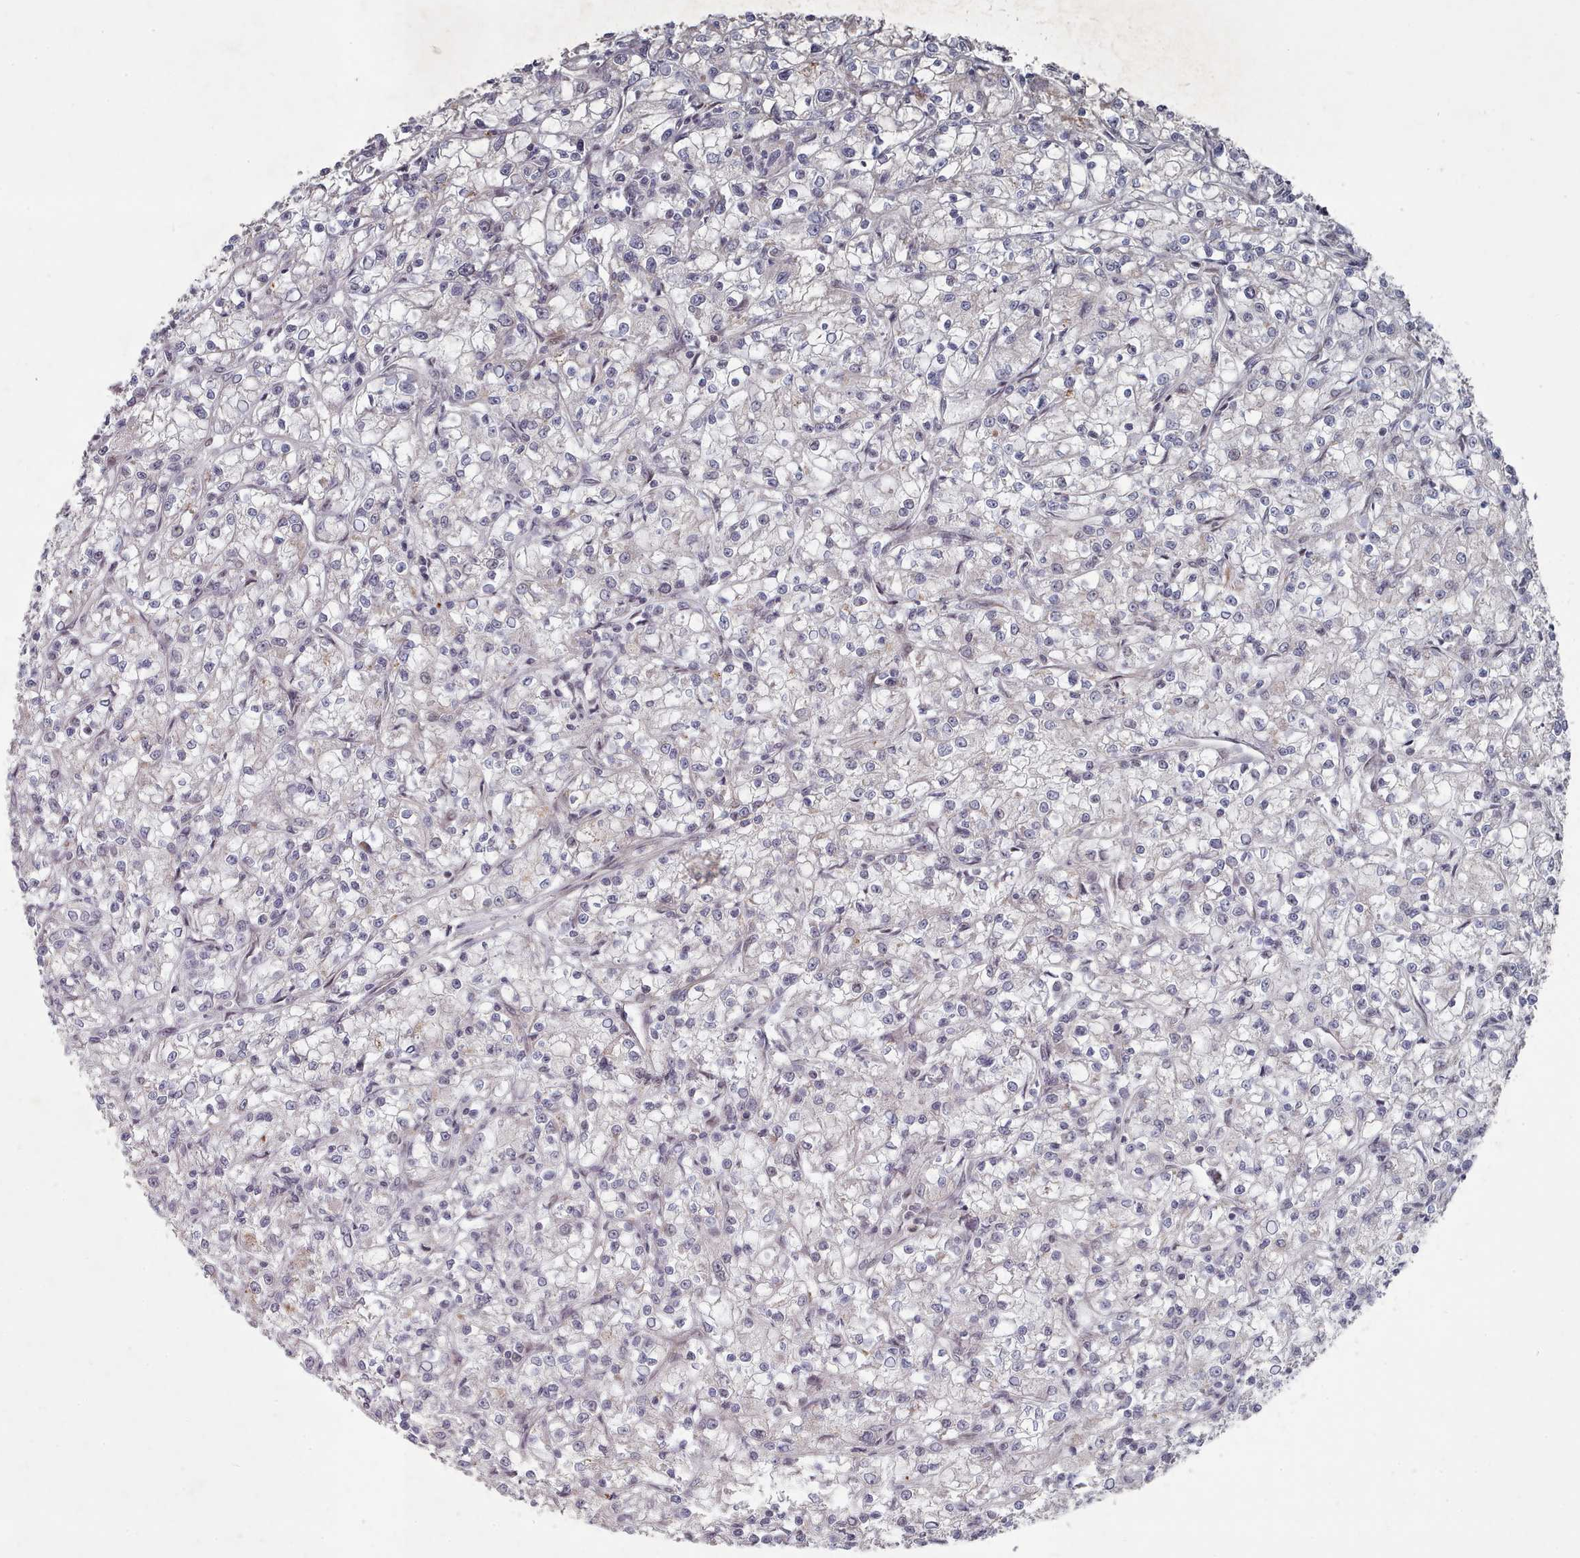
{"staining": {"intensity": "negative", "quantity": "none", "location": "none"}, "tissue": "renal cancer", "cell_type": "Tumor cells", "image_type": "cancer", "snomed": [{"axis": "morphology", "description": "Adenocarcinoma, NOS"}, {"axis": "topography", "description": "Kidney"}], "caption": "This is a photomicrograph of IHC staining of renal cancer (adenocarcinoma), which shows no positivity in tumor cells.", "gene": "CPSF4", "patient": {"sex": "female", "age": 59}}